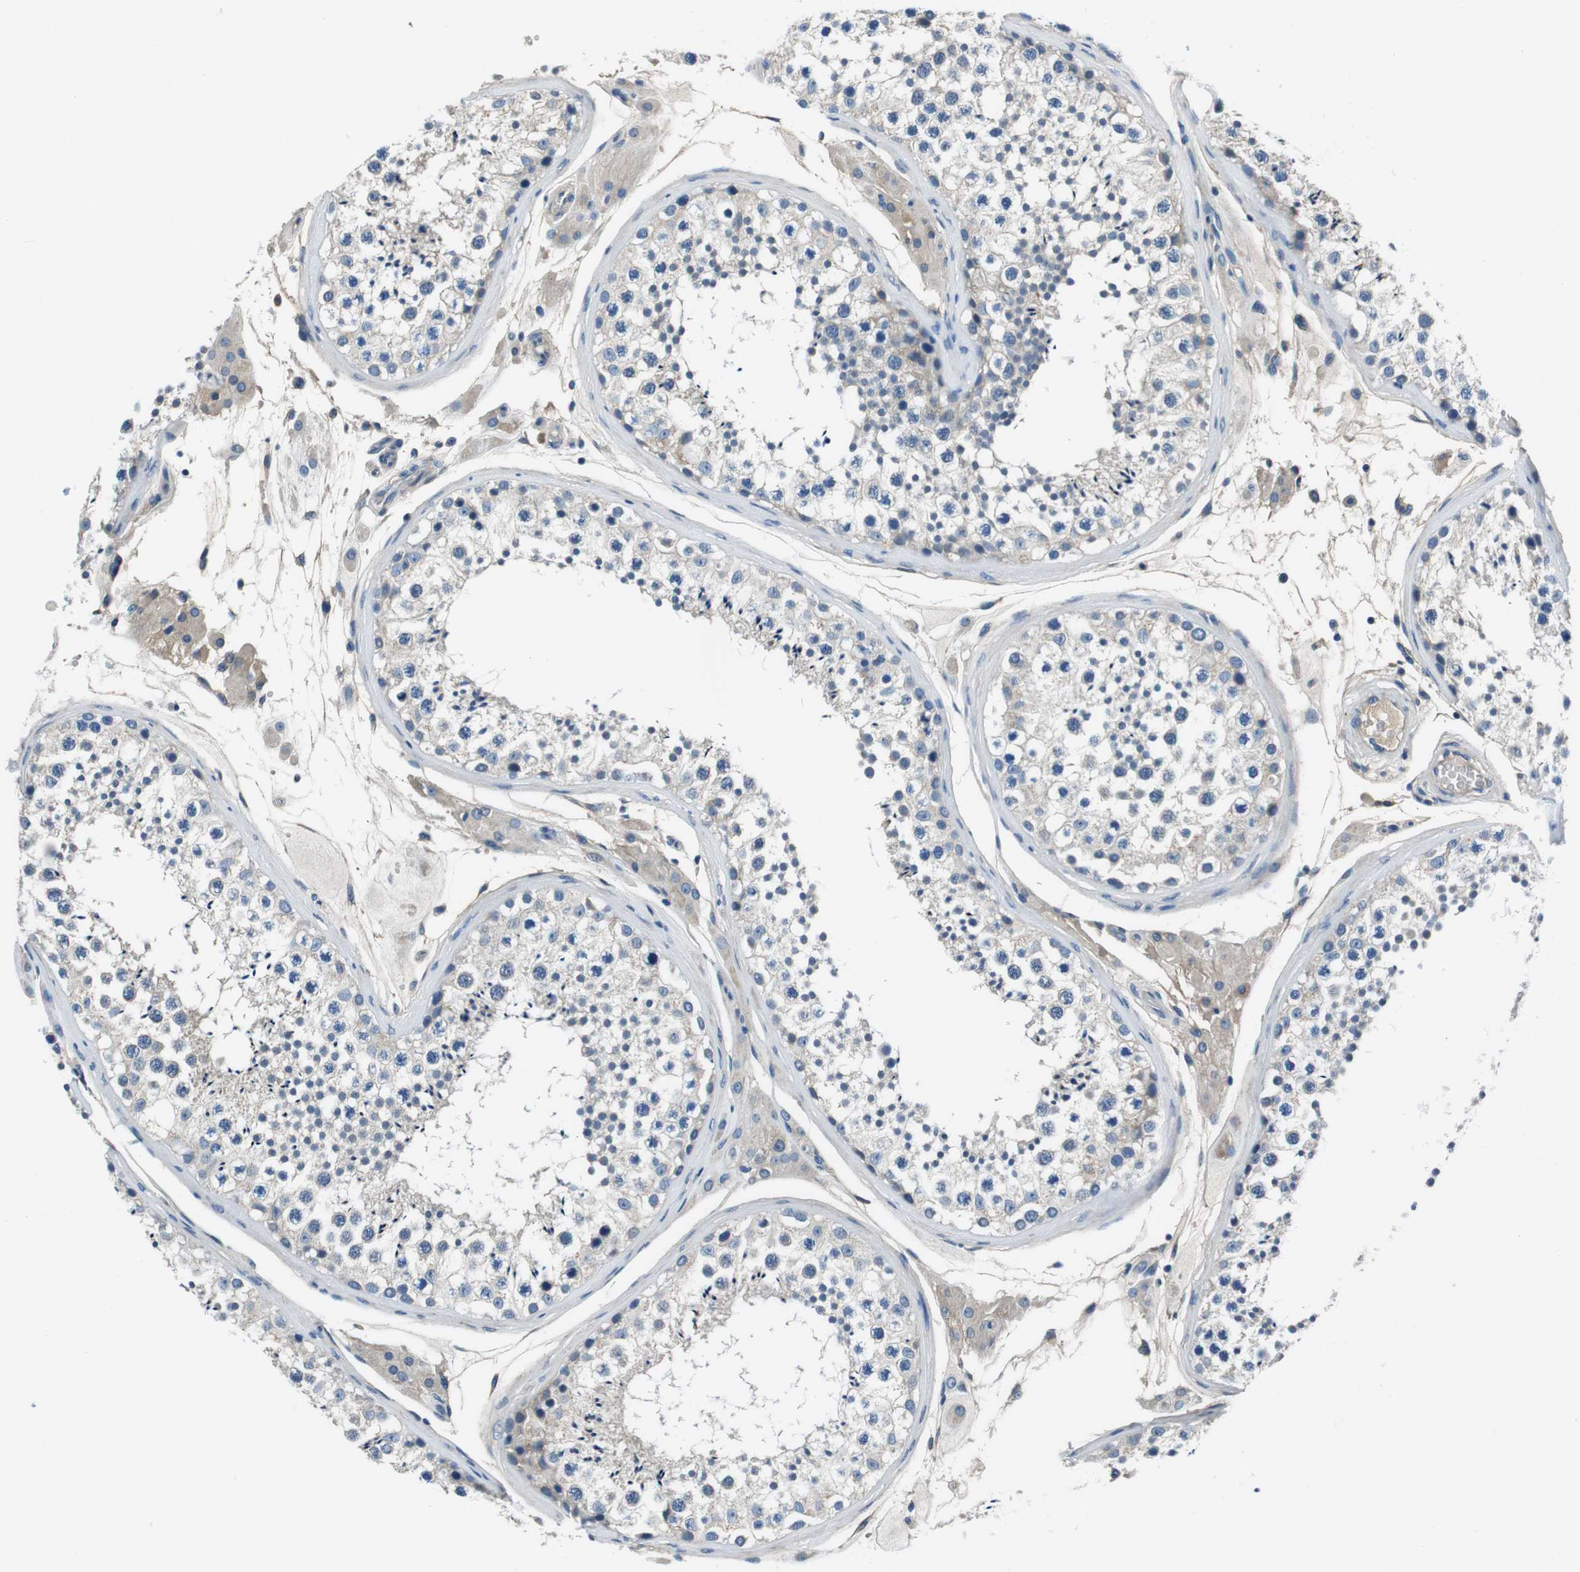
{"staining": {"intensity": "negative", "quantity": "none", "location": "none"}, "tissue": "testis", "cell_type": "Cells in seminiferous ducts", "image_type": "normal", "snomed": [{"axis": "morphology", "description": "Normal tissue, NOS"}, {"axis": "topography", "description": "Testis"}], "caption": "A histopathology image of human testis is negative for staining in cells in seminiferous ducts. (Stains: DAB immunohistochemistry with hematoxylin counter stain, Microscopy: brightfield microscopy at high magnification).", "gene": "CASQ1", "patient": {"sex": "male", "age": 46}}